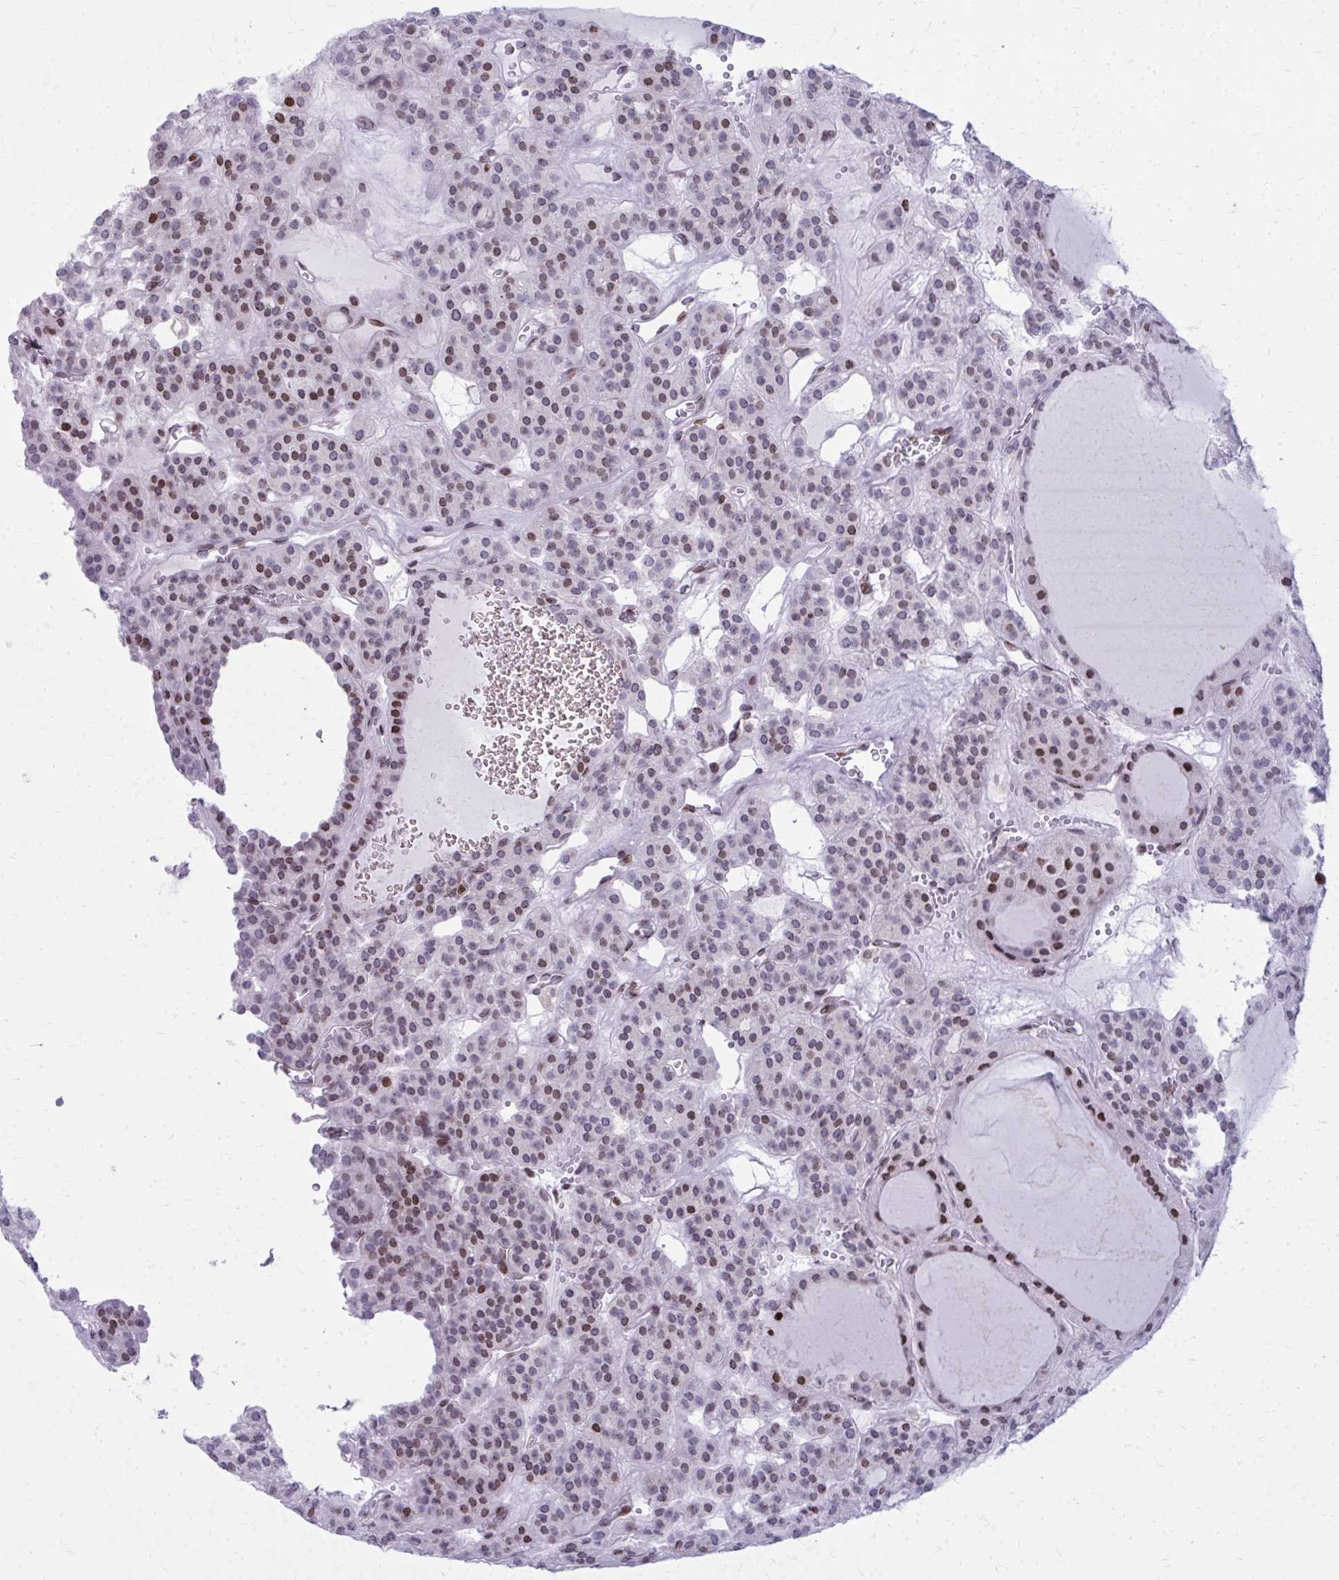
{"staining": {"intensity": "moderate", "quantity": "25%-75%", "location": "nuclear"}, "tissue": "thyroid cancer", "cell_type": "Tumor cells", "image_type": "cancer", "snomed": [{"axis": "morphology", "description": "Follicular adenoma carcinoma, NOS"}, {"axis": "topography", "description": "Thyroid gland"}], "caption": "Follicular adenoma carcinoma (thyroid) was stained to show a protein in brown. There is medium levels of moderate nuclear staining in approximately 25%-75% of tumor cells. (DAB (3,3'-diaminobenzidine) = brown stain, brightfield microscopy at high magnification).", "gene": "AP5M1", "patient": {"sex": "female", "age": 63}}